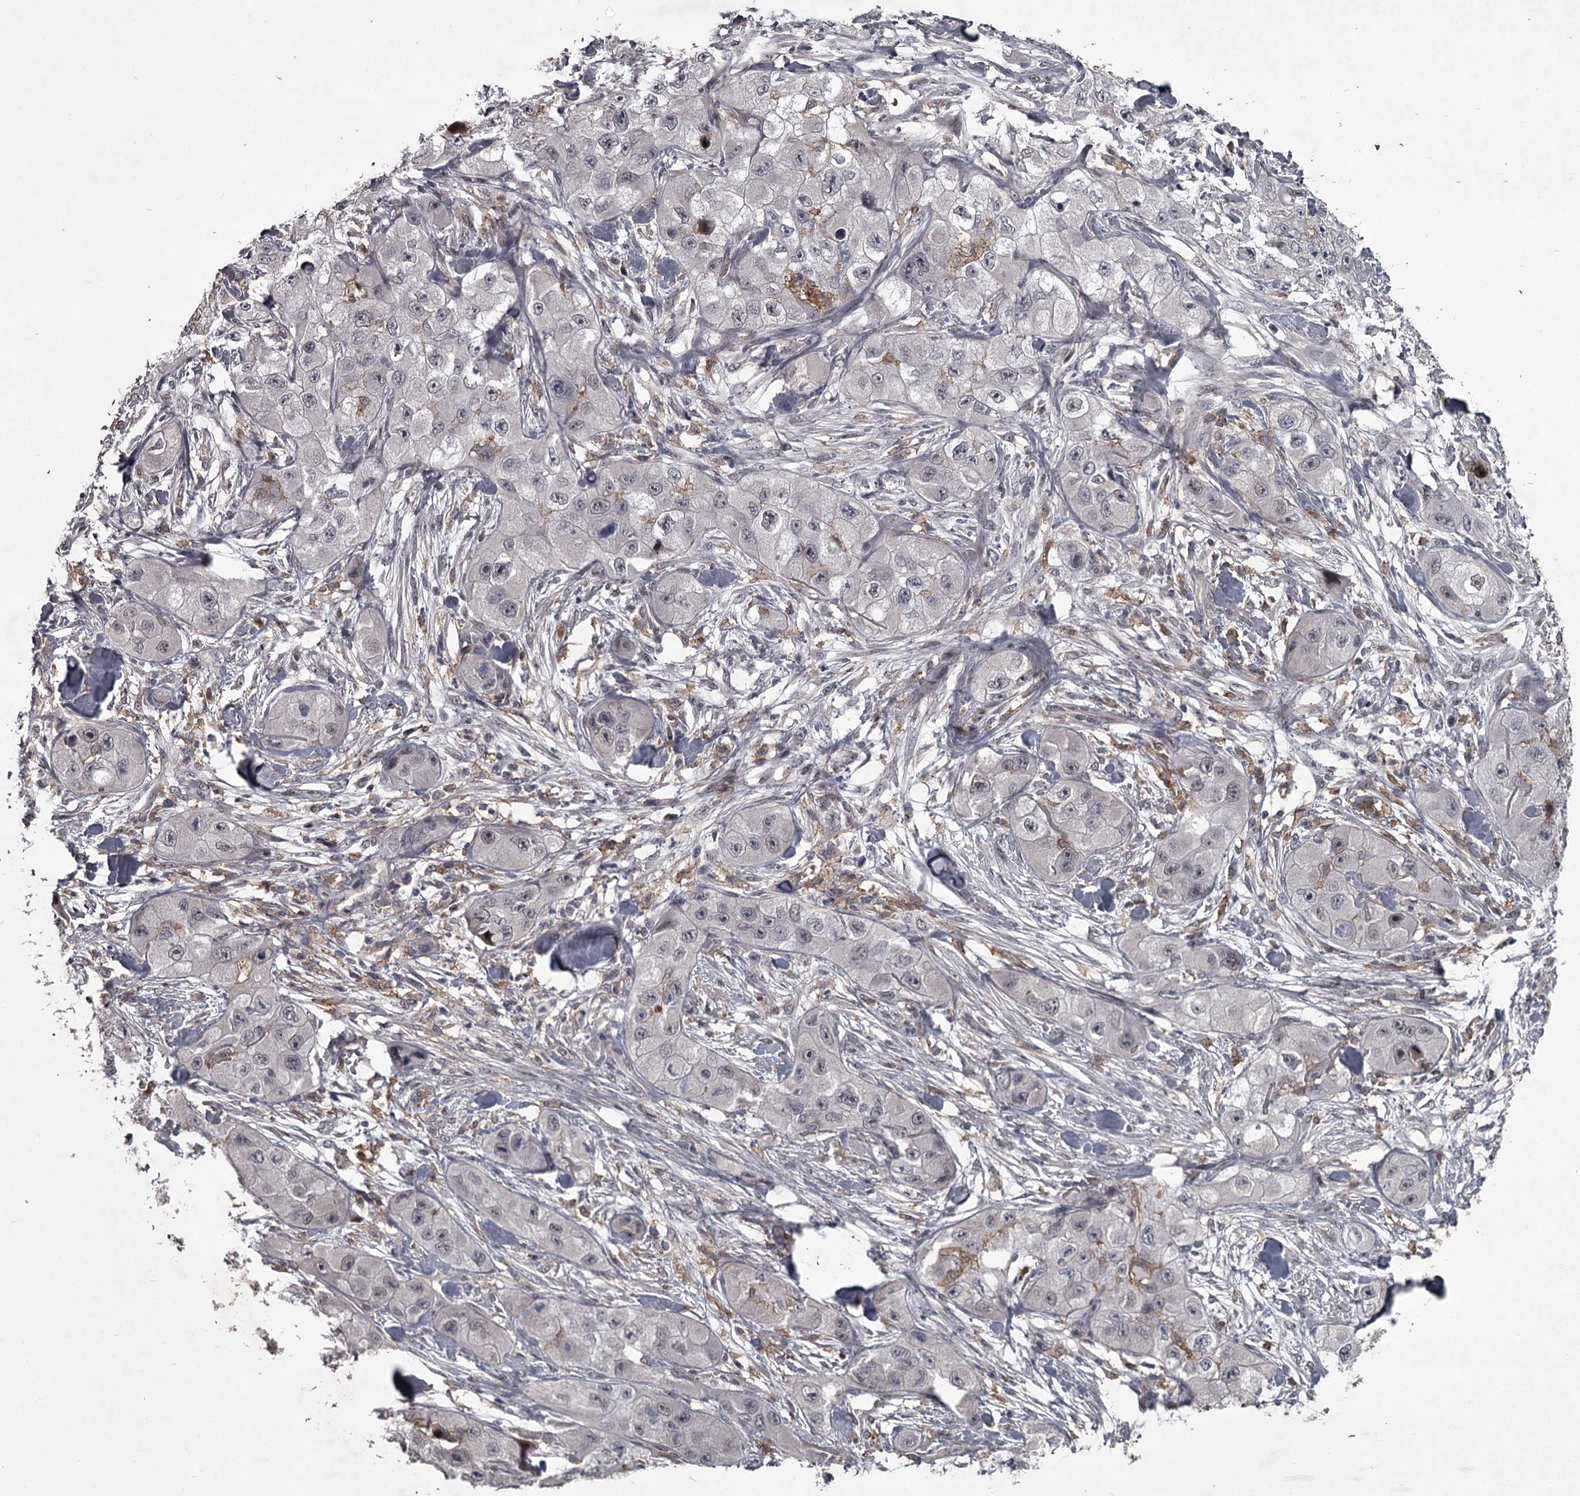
{"staining": {"intensity": "negative", "quantity": "none", "location": "none"}, "tissue": "skin cancer", "cell_type": "Tumor cells", "image_type": "cancer", "snomed": [{"axis": "morphology", "description": "Squamous cell carcinoma, NOS"}, {"axis": "topography", "description": "Skin"}, {"axis": "topography", "description": "Subcutis"}], "caption": "This image is of squamous cell carcinoma (skin) stained with IHC to label a protein in brown with the nuclei are counter-stained blue. There is no positivity in tumor cells.", "gene": "FLVCR2", "patient": {"sex": "male", "age": 73}}